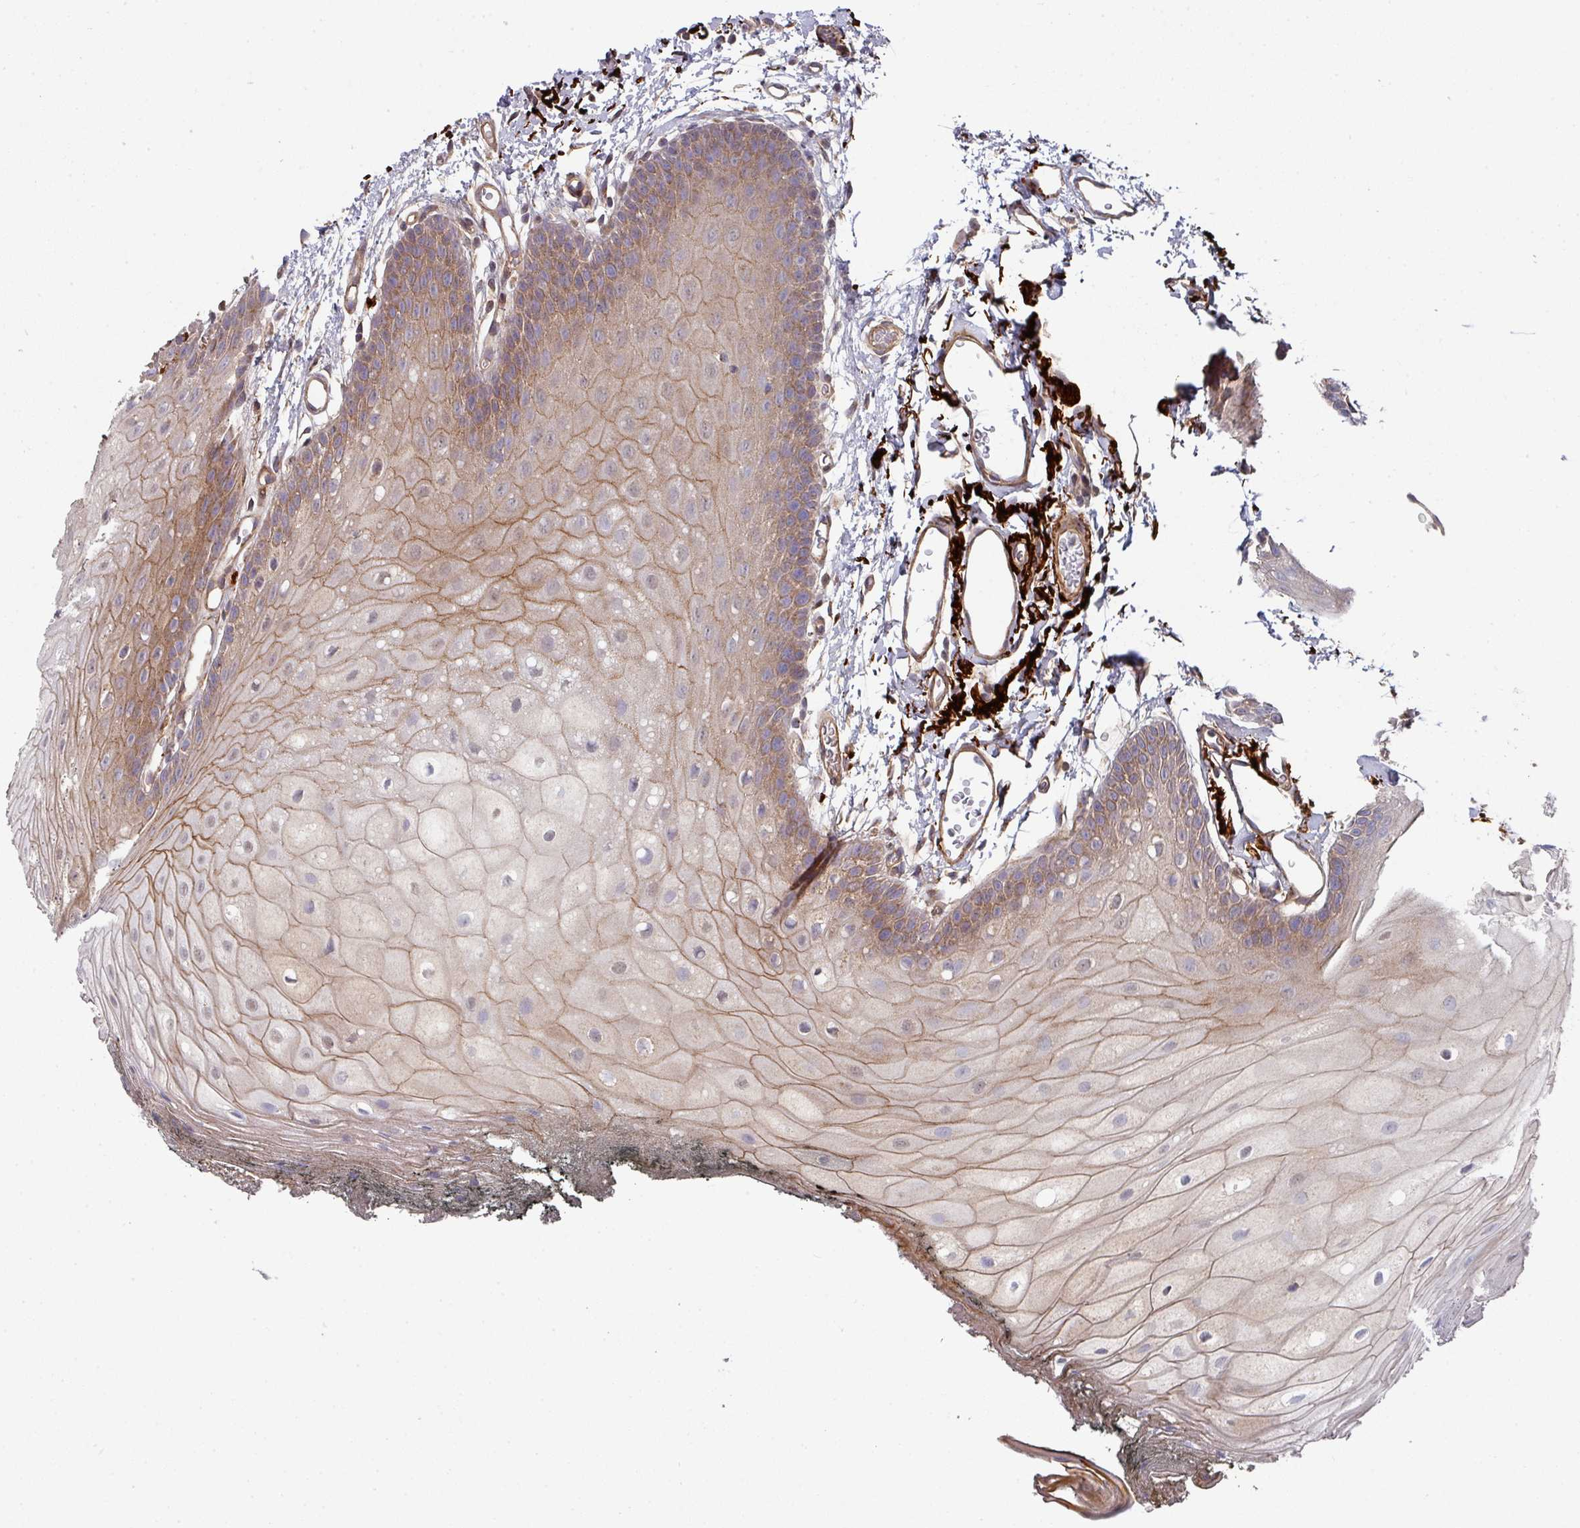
{"staining": {"intensity": "moderate", "quantity": ">75%", "location": "cytoplasmic/membranous"}, "tissue": "oral mucosa", "cell_type": "Squamous epithelial cells", "image_type": "normal", "snomed": [{"axis": "morphology", "description": "Normal tissue, NOS"}, {"axis": "morphology", "description": "Squamous cell carcinoma, NOS"}, {"axis": "topography", "description": "Oral tissue"}, {"axis": "topography", "description": "Head-Neck"}], "caption": "IHC of unremarkable oral mucosa demonstrates medium levels of moderate cytoplasmic/membranous positivity in approximately >75% of squamous epithelial cells.", "gene": "DCAF12L1", "patient": {"sex": "female", "age": 81}}